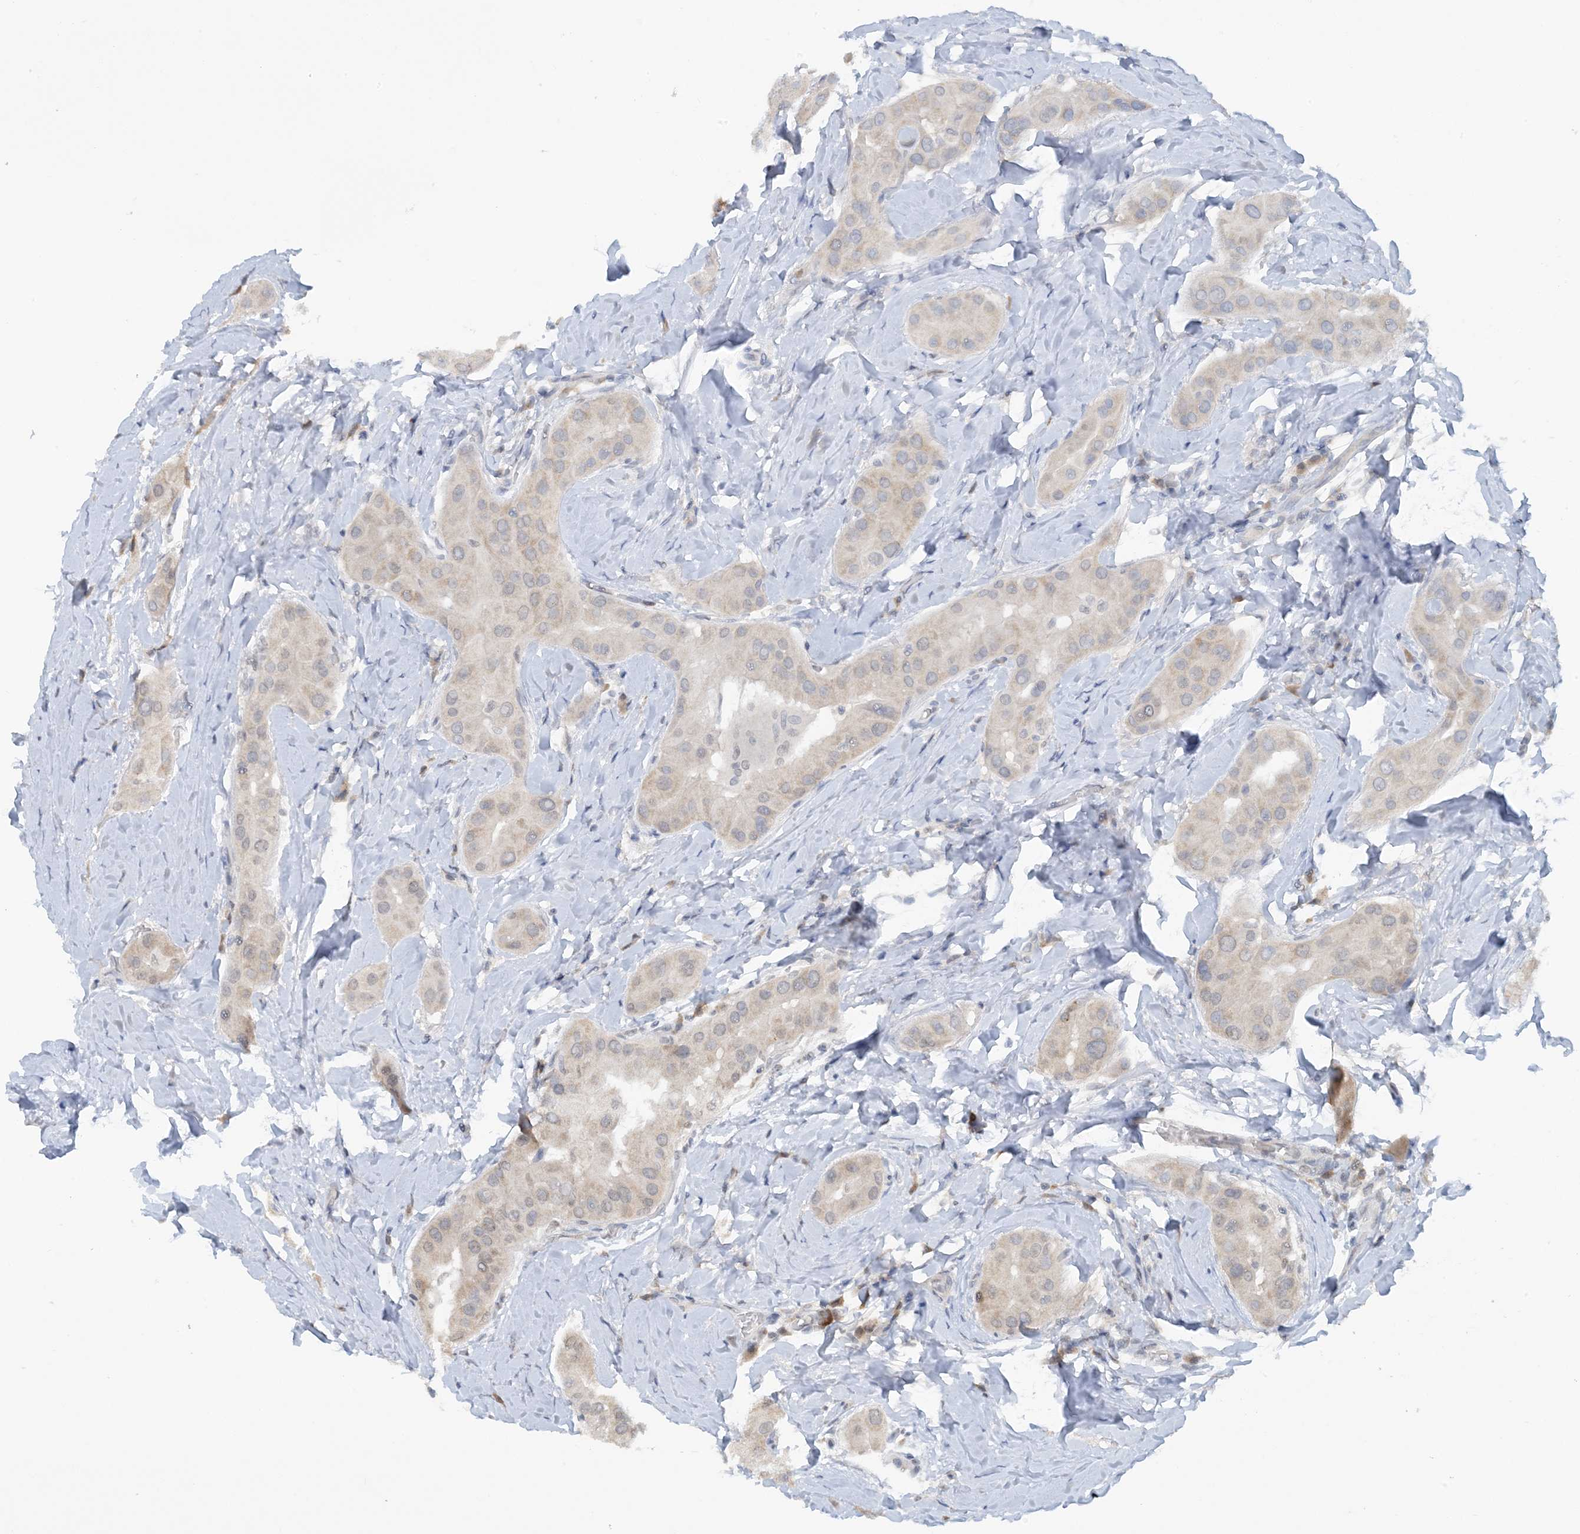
{"staining": {"intensity": "weak", "quantity": "<25%", "location": "nuclear"}, "tissue": "thyroid cancer", "cell_type": "Tumor cells", "image_type": "cancer", "snomed": [{"axis": "morphology", "description": "Papillary adenocarcinoma, NOS"}, {"axis": "topography", "description": "Thyroid gland"}], "caption": "This is a histopathology image of IHC staining of thyroid cancer (papillary adenocarcinoma), which shows no positivity in tumor cells. (DAB immunohistochemistry with hematoxylin counter stain).", "gene": "ACYP2", "patient": {"sex": "male", "age": 33}}